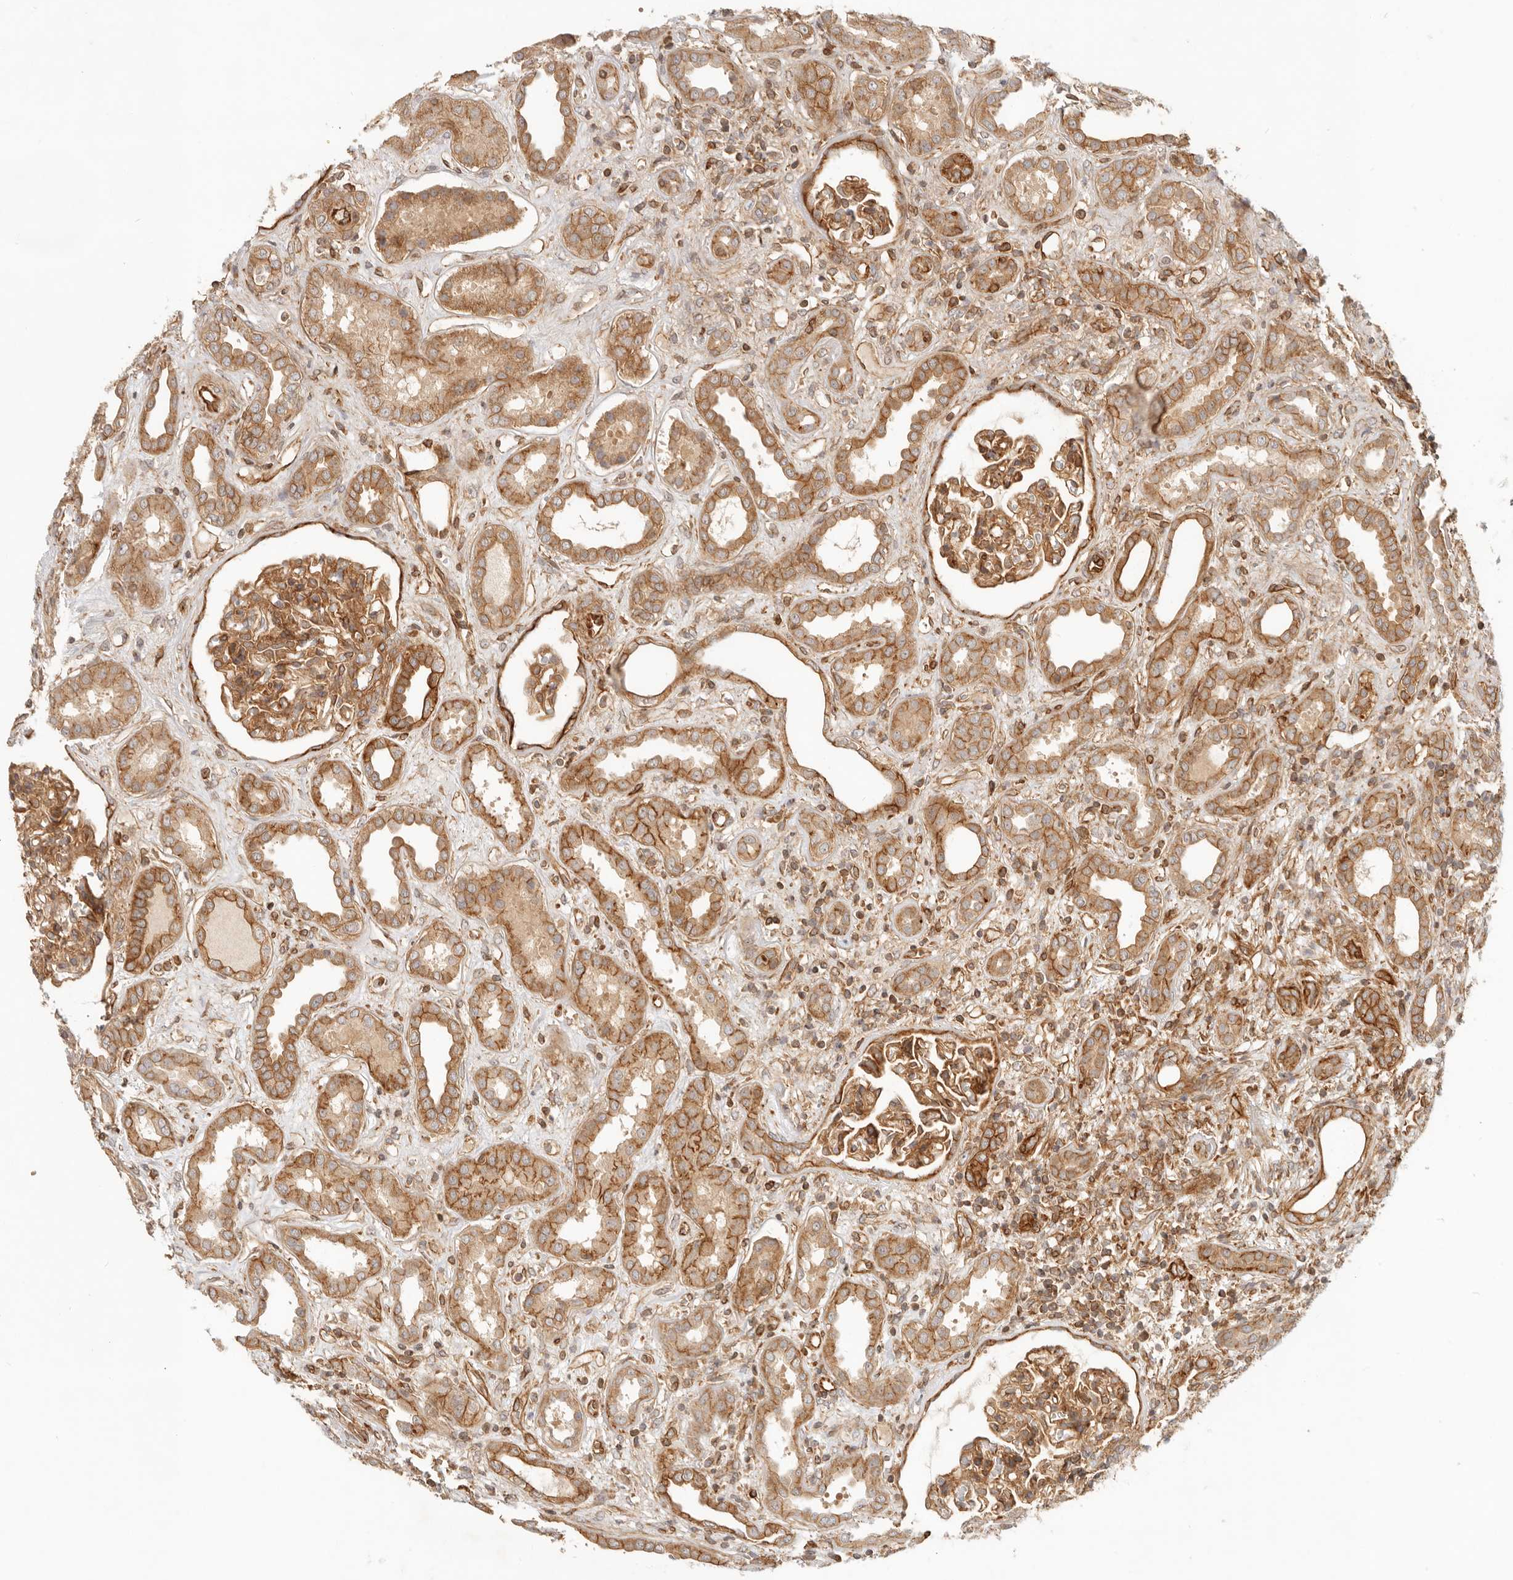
{"staining": {"intensity": "moderate", "quantity": ">75%", "location": "cytoplasmic/membranous"}, "tissue": "kidney", "cell_type": "Cells in glomeruli", "image_type": "normal", "snomed": [{"axis": "morphology", "description": "Normal tissue, NOS"}, {"axis": "topography", "description": "Kidney"}], "caption": "Immunohistochemical staining of unremarkable human kidney demonstrates >75% levels of moderate cytoplasmic/membranous protein expression in approximately >75% of cells in glomeruli. The protein of interest is stained brown, and the nuclei are stained in blue (DAB IHC with brightfield microscopy, high magnification).", "gene": "UFSP1", "patient": {"sex": "male", "age": 59}}